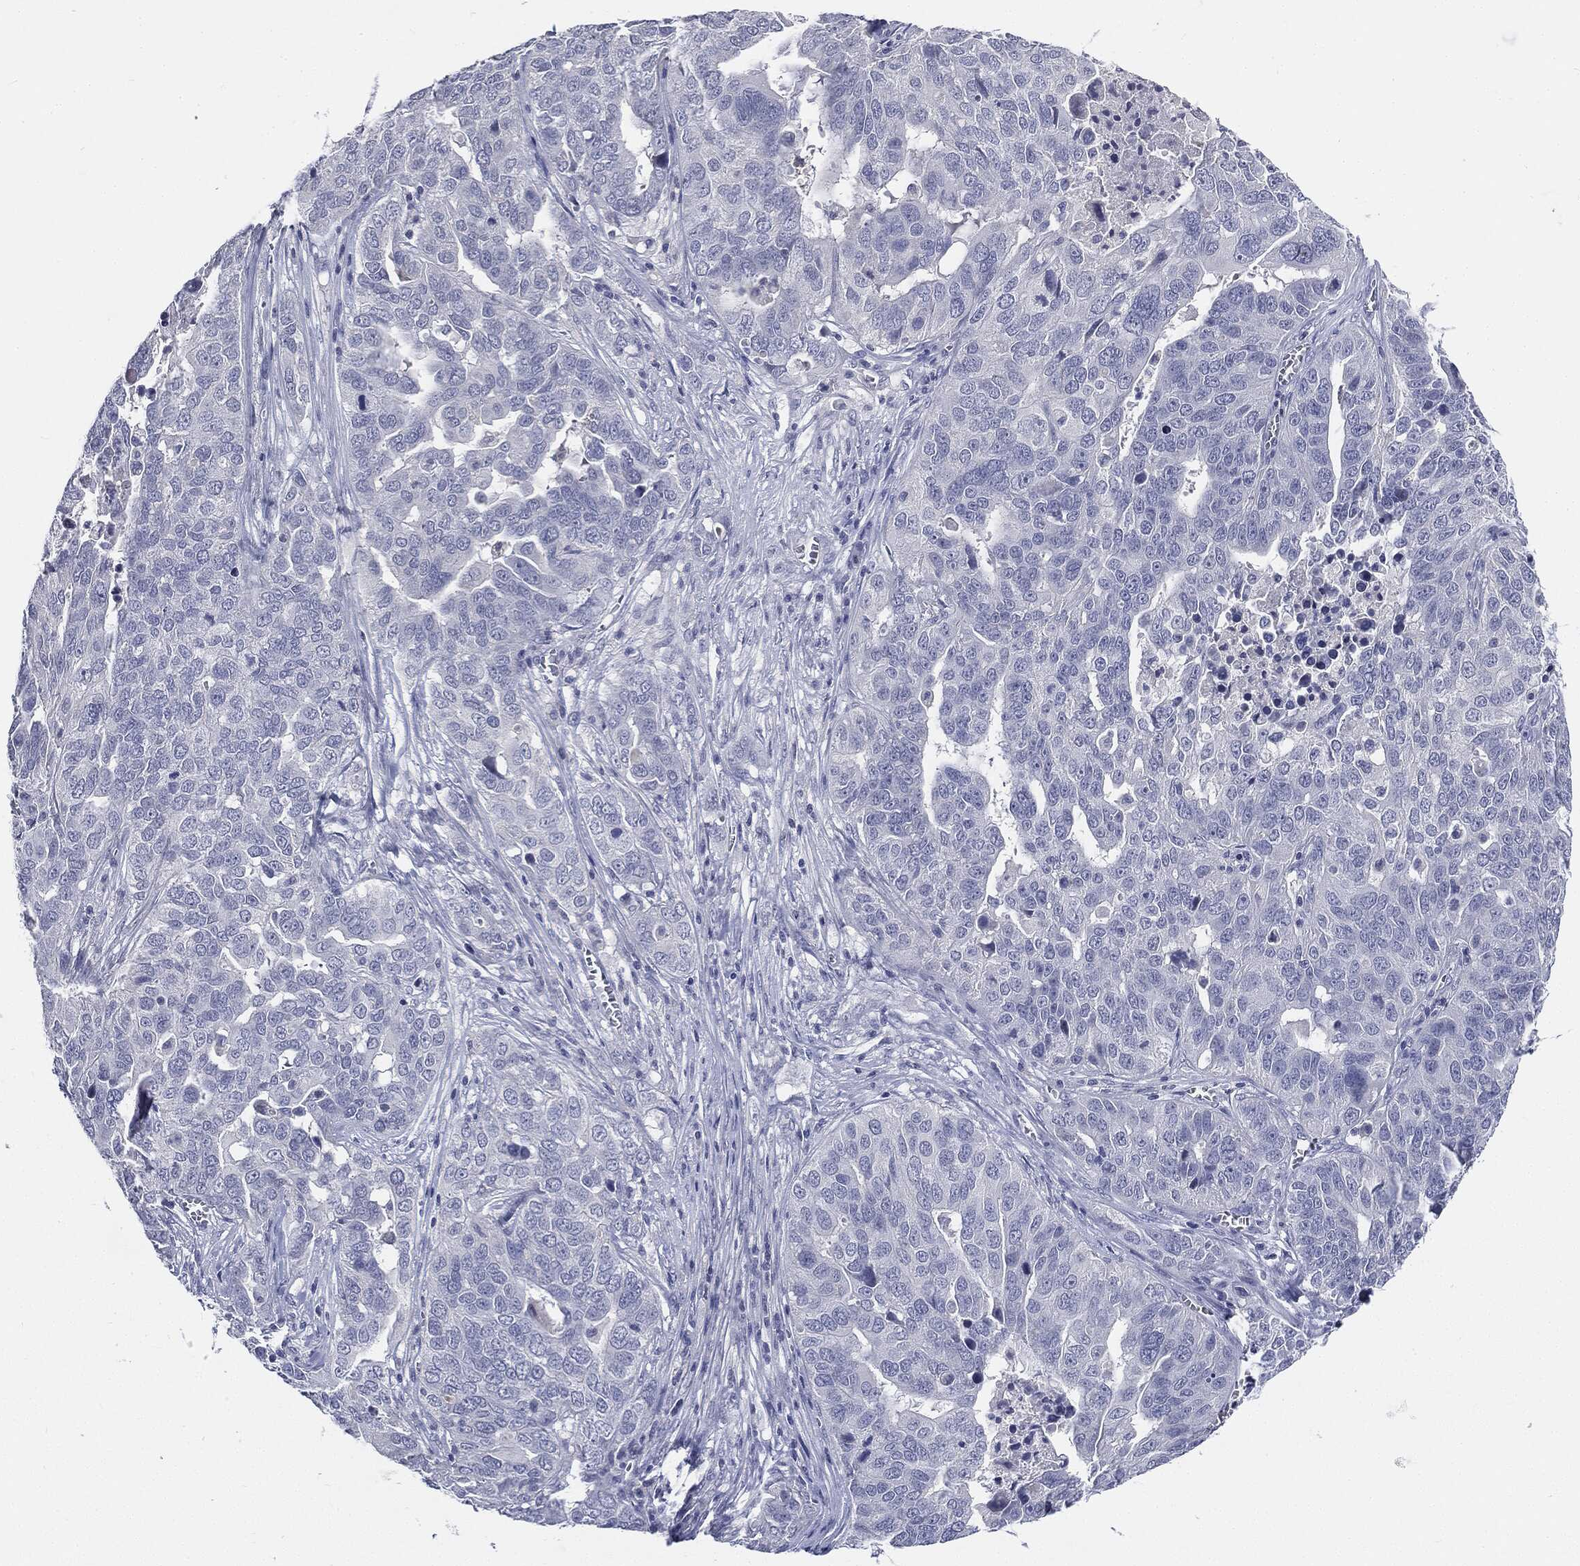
{"staining": {"intensity": "negative", "quantity": "none", "location": "none"}, "tissue": "ovarian cancer", "cell_type": "Tumor cells", "image_type": "cancer", "snomed": [{"axis": "morphology", "description": "Carcinoma, endometroid"}, {"axis": "topography", "description": "Soft tissue"}, {"axis": "topography", "description": "Ovary"}], "caption": "Micrograph shows no significant protein staining in tumor cells of ovarian cancer (endometroid carcinoma). (Brightfield microscopy of DAB (3,3'-diaminobenzidine) immunohistochemistry at high magnification).", "gene": "CGB1", "patient": {"sex": "female", "age": 52}}